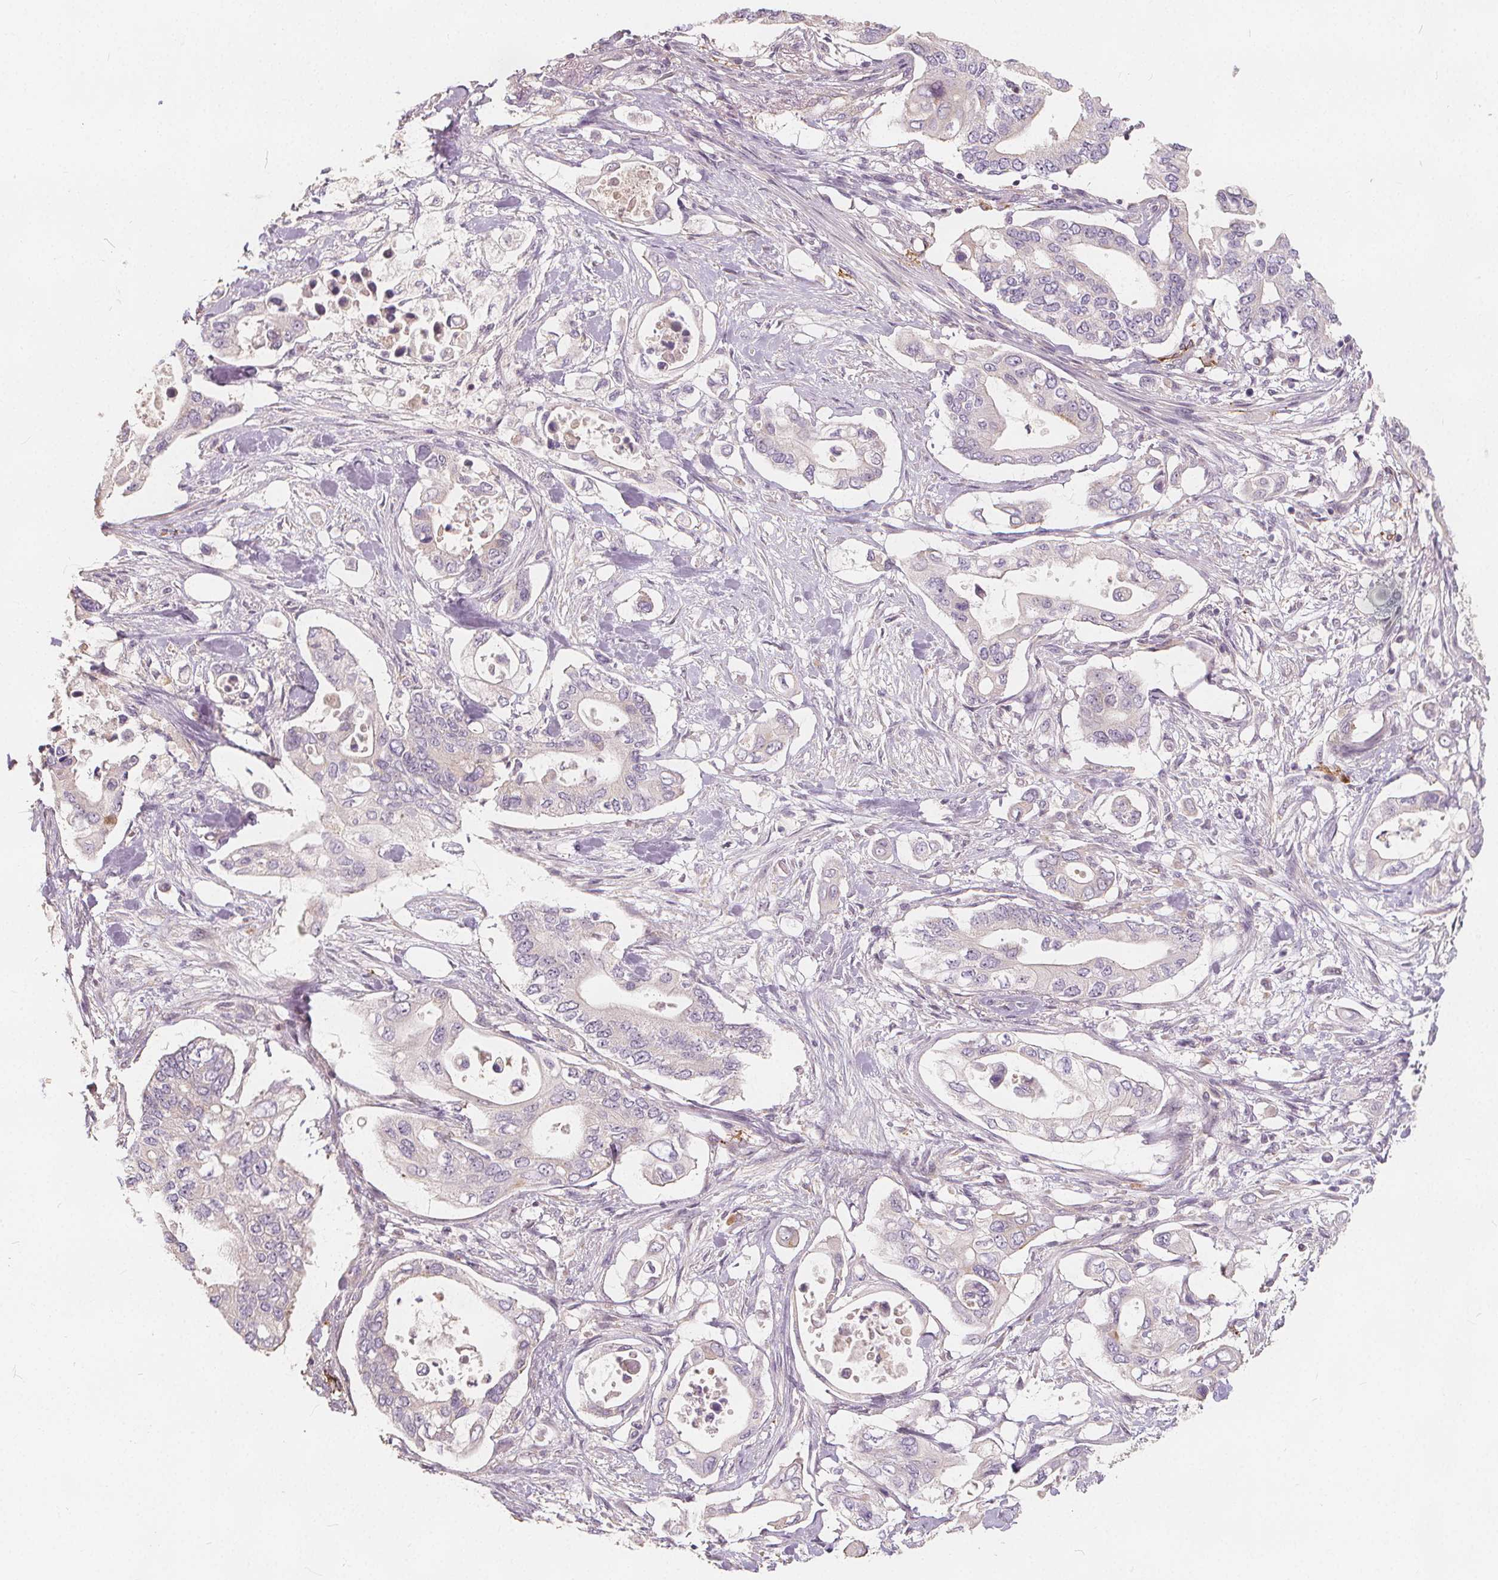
{"staining": {"intensity": "negative", "quantity": "none", "location": "none"}, "tissue": "pancreatic cancer", "cell_type": "Tumor cells", "image_type": "cancer", "snomed": [{"axis": "morphology", "description": "Adenocarcinoma, NOS"}, {"axis": "topography", "description": "Pancreas"}], "caption": "Tumor cells show no significant protein positivity in pancreatic cancer.", "gene": "DRC3", "patient": {"sex": "female", "age": 63}}